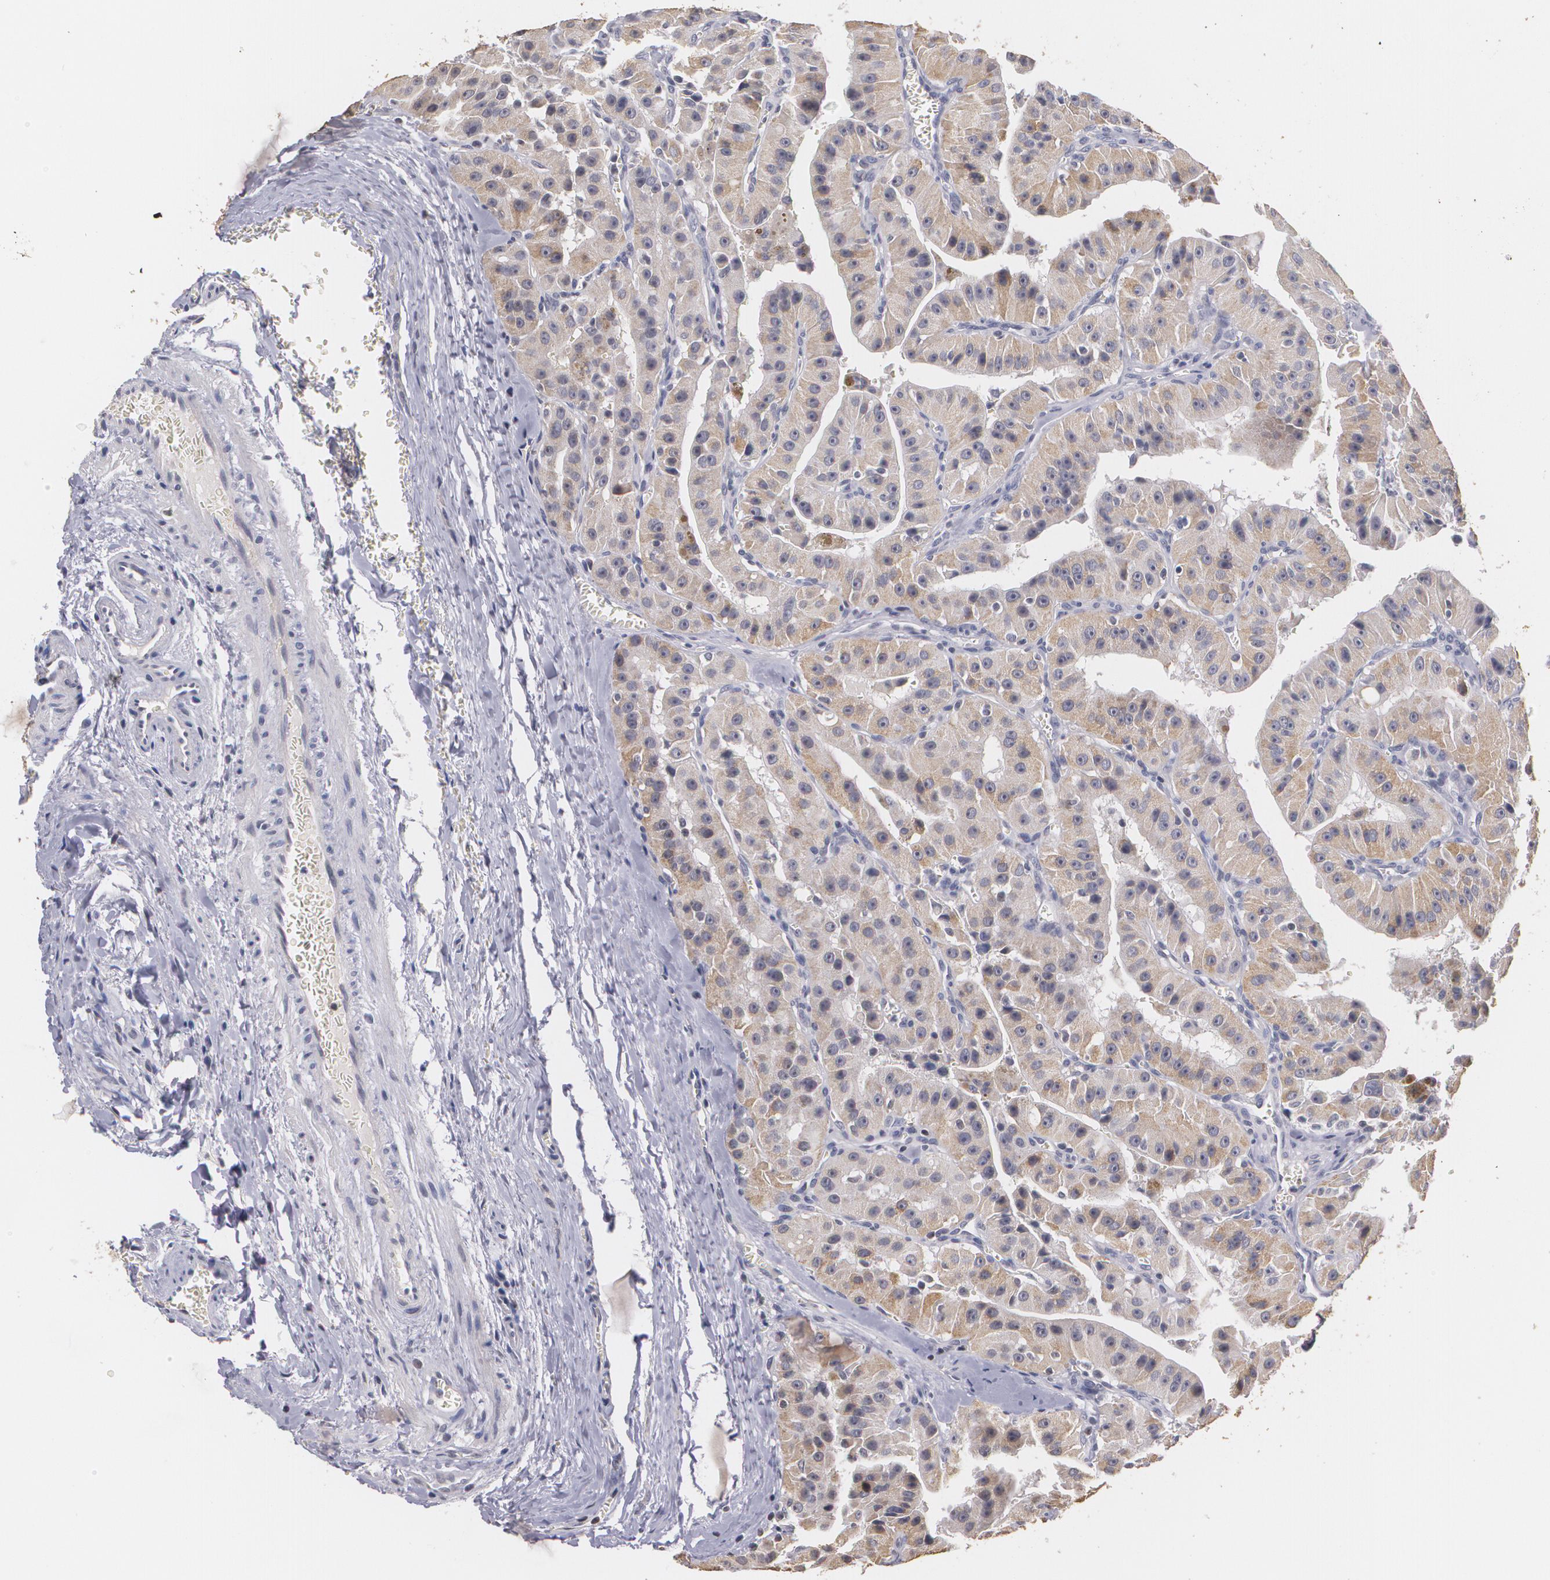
{"staining": {"intensity": "weak", "quantity": "<25%", "location": "cytoplasmic/membranous"}, "tissue": "thyroid cancer", "cell_type": "Tumor cells", "image_type": "cancer", "snomed": [{"axis": "morphology", "description": "Carcinoma, NOS"}, {"axis": "topography", "description": "Thyroid gland"}], "caption": "Immunohistochemical staining of thyroid carcinoma shows no significant staining in tumor cells. The staining was performed using DAB (3,3'-diaminobenzidine) to visualize the protein expression in brown, while the nuclei were stained in blue with hematoxylin (Magnification: 20x).", "gene": "THRB", "patient": {"sex": "male", "age": 76}}